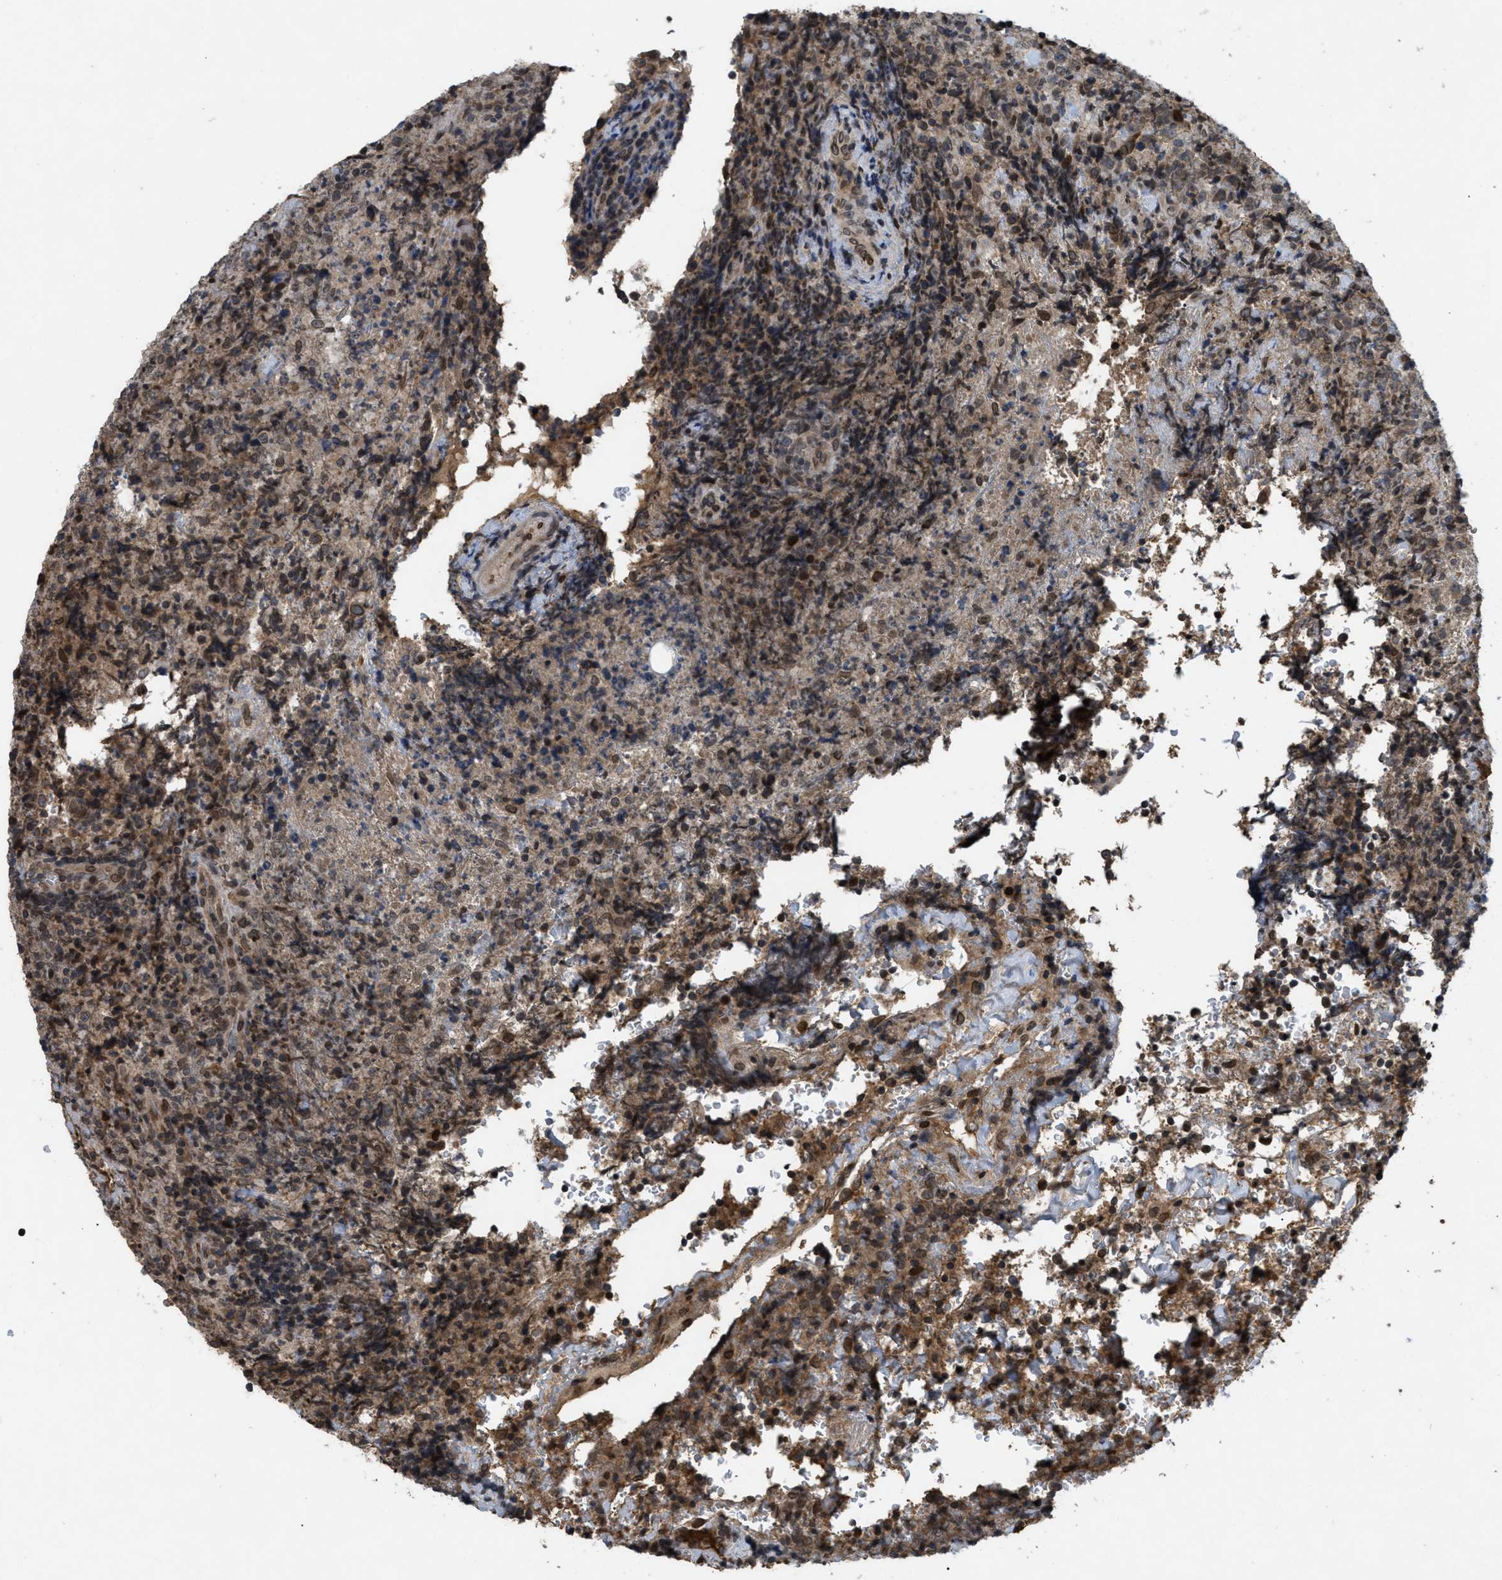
{"staining": {"intensity": "moderate", "quantity": ">75%", "location": "nuclear"}, "tissue": "lymphoma", "cell_type": "Tumor cells", "image_type": "cancer", "snomed": [{"axis": "morphology", "description": "Malignant lymphoma, non-Hodgkin's type, High grade"}, {"axis": "topography", "description": "Tonsil"}], "caption": "Immunohistochemistry (IHC) of lymphoma reveals medium levels of moderate nuclear positivity in approximately >75% of tumor cells.", "gene": "CRY1", "patient": {"sex": "female", "age": 36}}